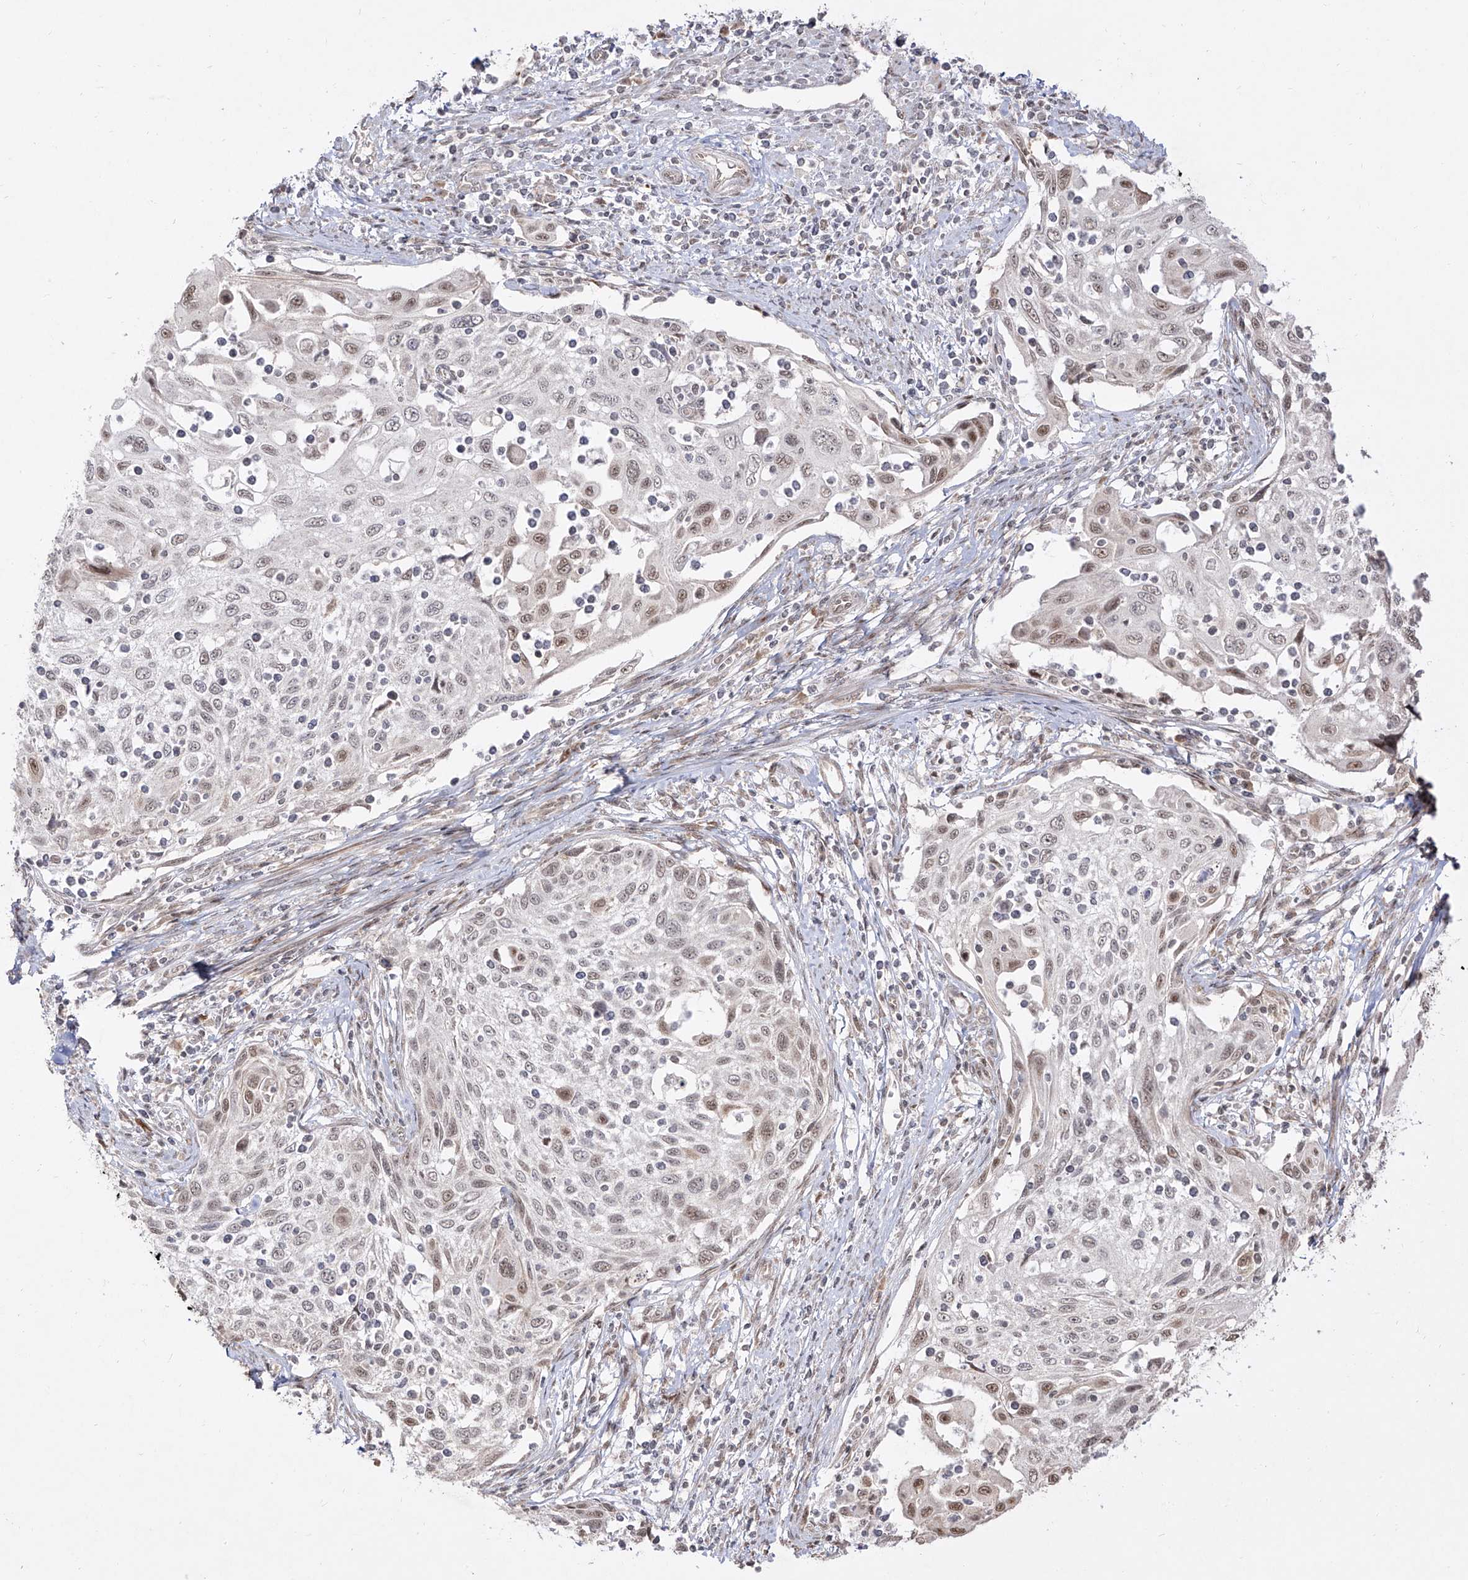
{"staining": {"intensity": "moderate", "quantity": "<25%", "location": "nuclear"}, "tissue": "cervical cancer", "cell_type": "Tumor cells", "image_type": "cancer", "snomed": [{"axis": "morphology", "description": "Squamous cell carcinoma, NOS"}, {"axis": "topography", "description": "Cervix"}], "caption": "Cervical cancer (squamous cell carcinoma) stained with a protein marker exhibits moderate staining in tumor cells.", "gene": "SNRNP27", "patient": {"sex": "female", "age": 70}}